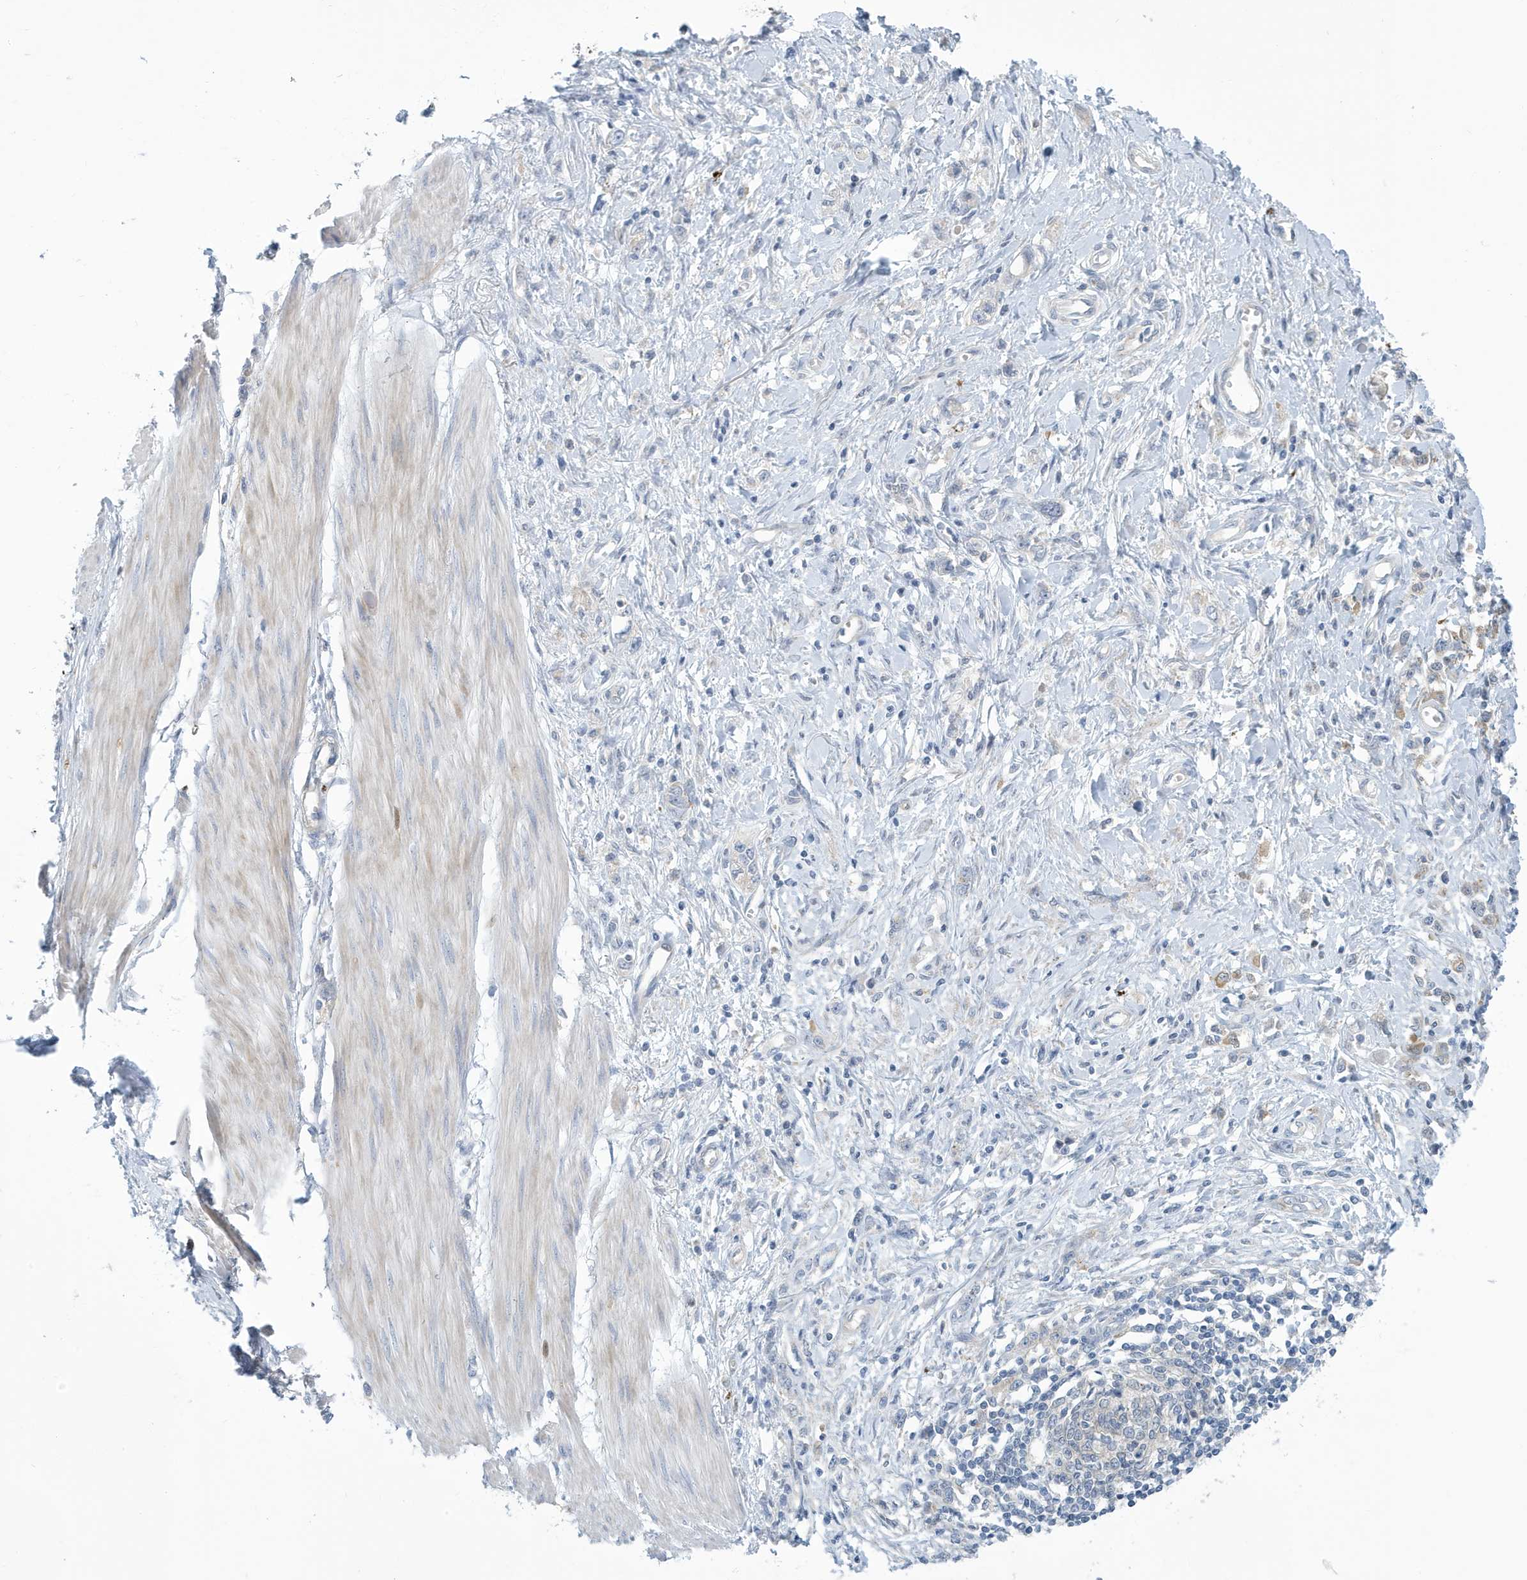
{"staining": {"intensity": "negative", "quantity": "none", "location": "none"}, "tissue": "stomach cancer", "cell_type": "Tumor cells", "image_type": "cancer", "snomed": [{"axis": "morphology", "description": "Adenocarcinoma, NOS"}, {"axis": "topography", "description": "Stomach"}], "caption": "A histopathology image of stomach adenocarcinoma stained for a protein exhibits no brown staining in tumor cells.", "gene": "VTA1", "patient": {"sex": "female", "age": 76}}